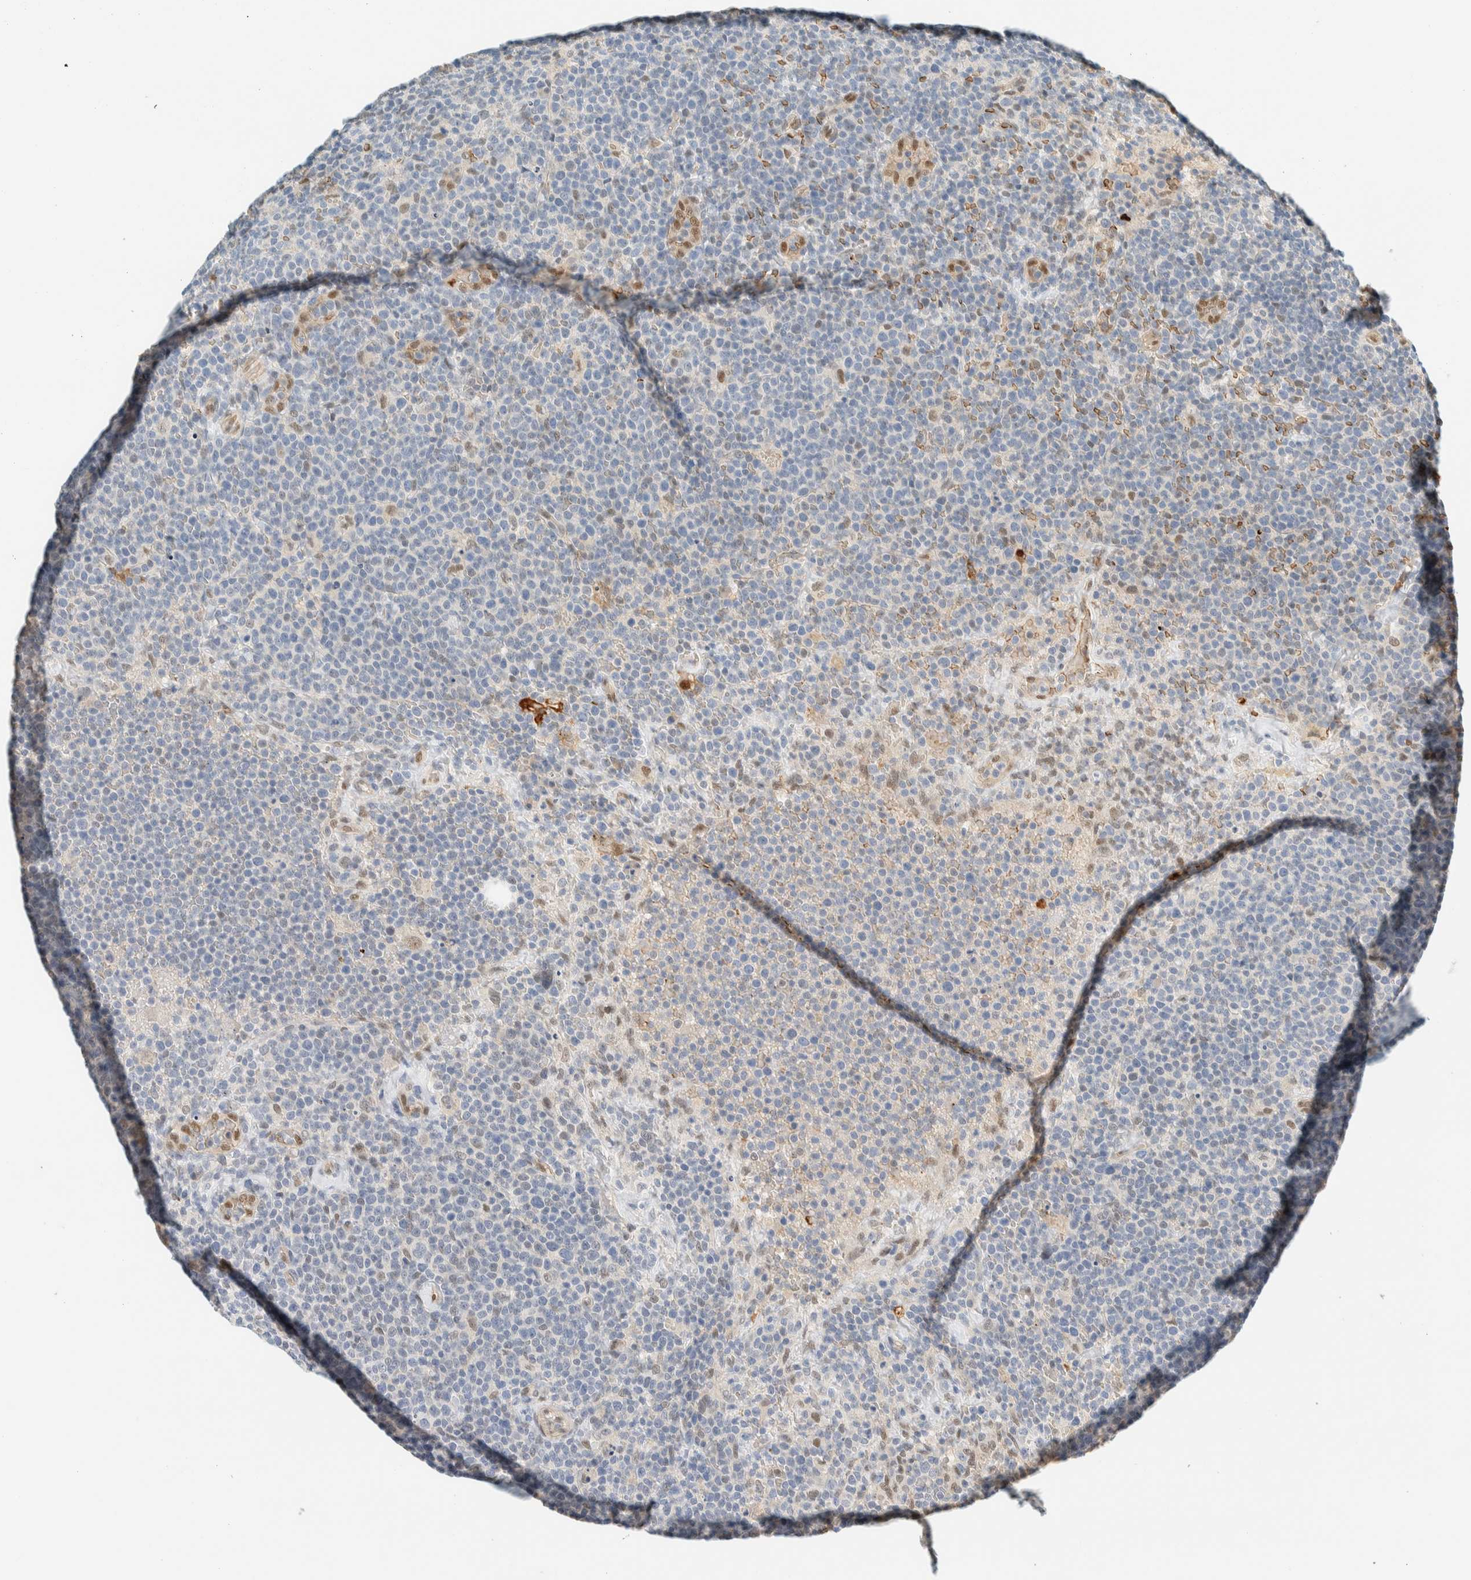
{"staining": {"intensity": "negative", "quantity": "none", "location": "none"}, "tissue": "lymphoma", "cell_type": "Tumor cells", "image_type": "cancer", "snomed": [{"axis": "morphology", "description": "Malignant lymphoma, non-Hodgkin's type, High grade"}, {"axis": "topography", "description": "Lymph node"}], "caption": "This is an immunohistochemistry image of malignant lymphoma, non-Hodgkin's type (high-grade). There is no expression in tumor cells.", "gene": "TSTD2", "patient": {"sex": "male", "age": 61}}